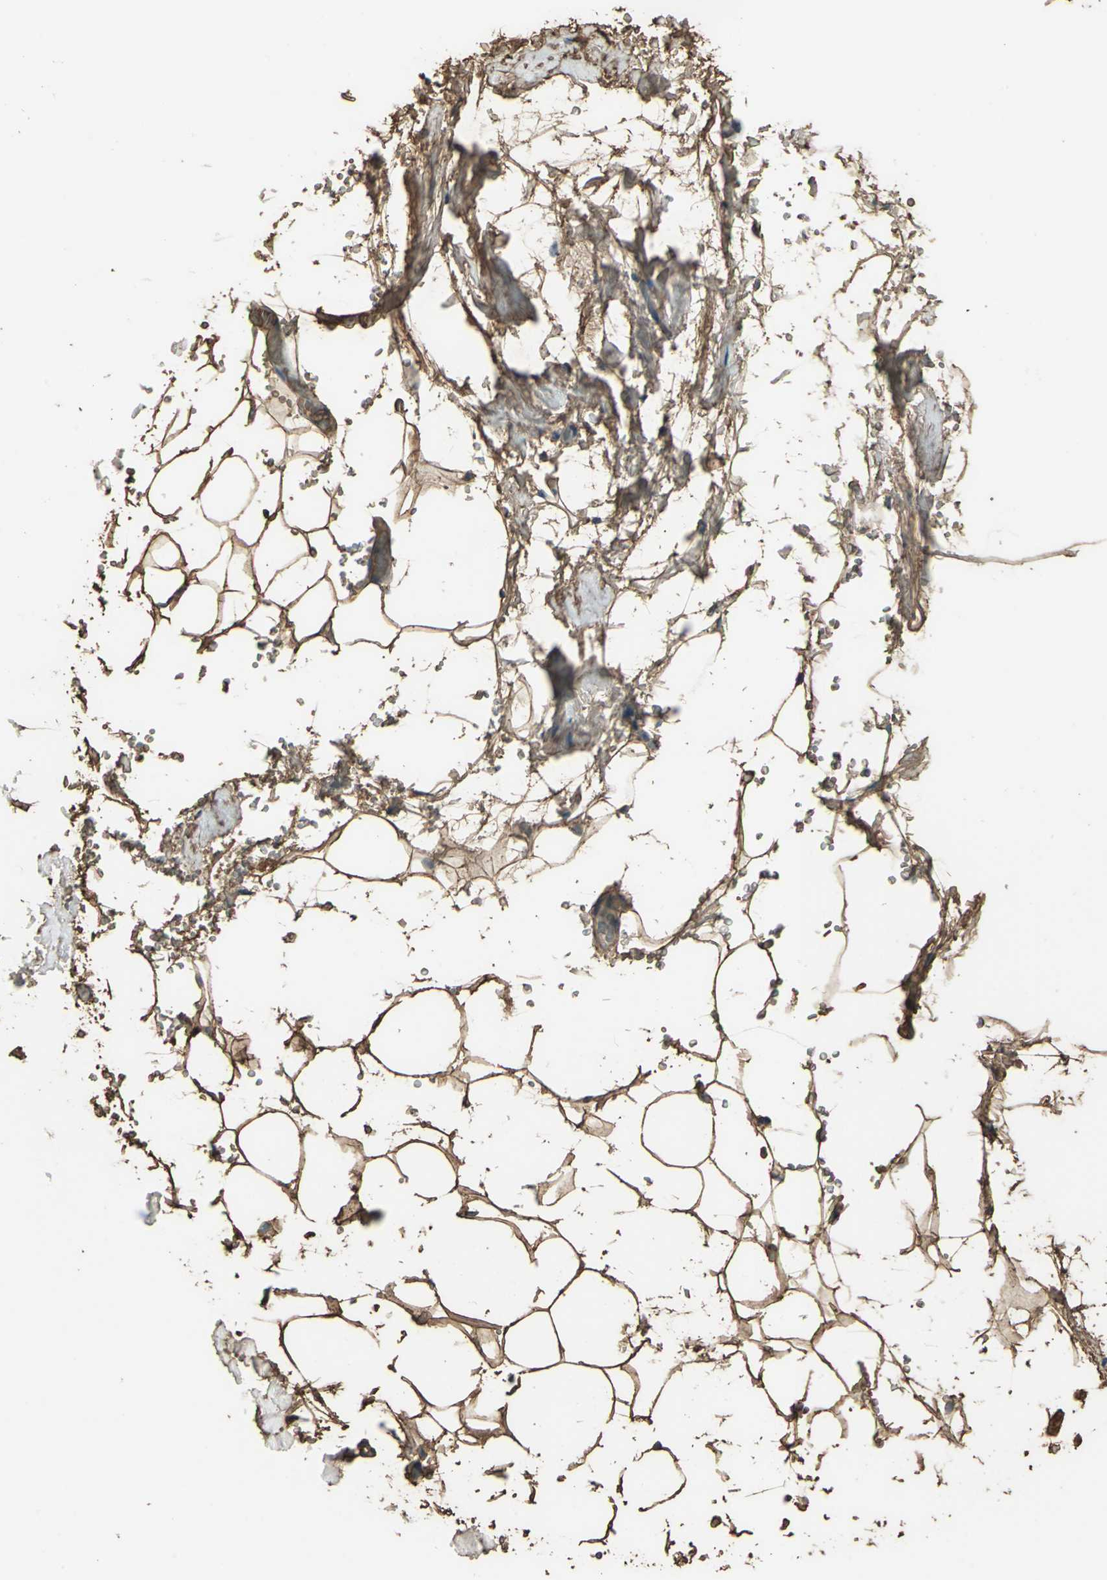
{"staining": {"intensity": "strong", "quantity": "25%-75%", "location": "cytoplasmic/membranous"}, "tissue": "breast", "cell_type": "Adipocytes", "image_type": "normal", "snomed": [{"axis": "morphology", "description": "Normal tissue, NOS"}, {"axis": "topography", "description": "Breast"}, {"axis": "topography", "description": "Soft tissue"}], "caption": "High-magnification brightfield microscopy of unremarkable breast stained with DAB (brown) and counterstained with hematoxylin (blue). adipocytes exhibit strong cytoplasmic/membranous positivity is present in about25%-75% of cells. The staining was performed using DAB to visualize the protein expression in brown, while the nuclei were stained in blue with hematoxylin (Magnification: 20x).", "gene": "DDAH1", "patient": {"sex": "female", "age": 75}}